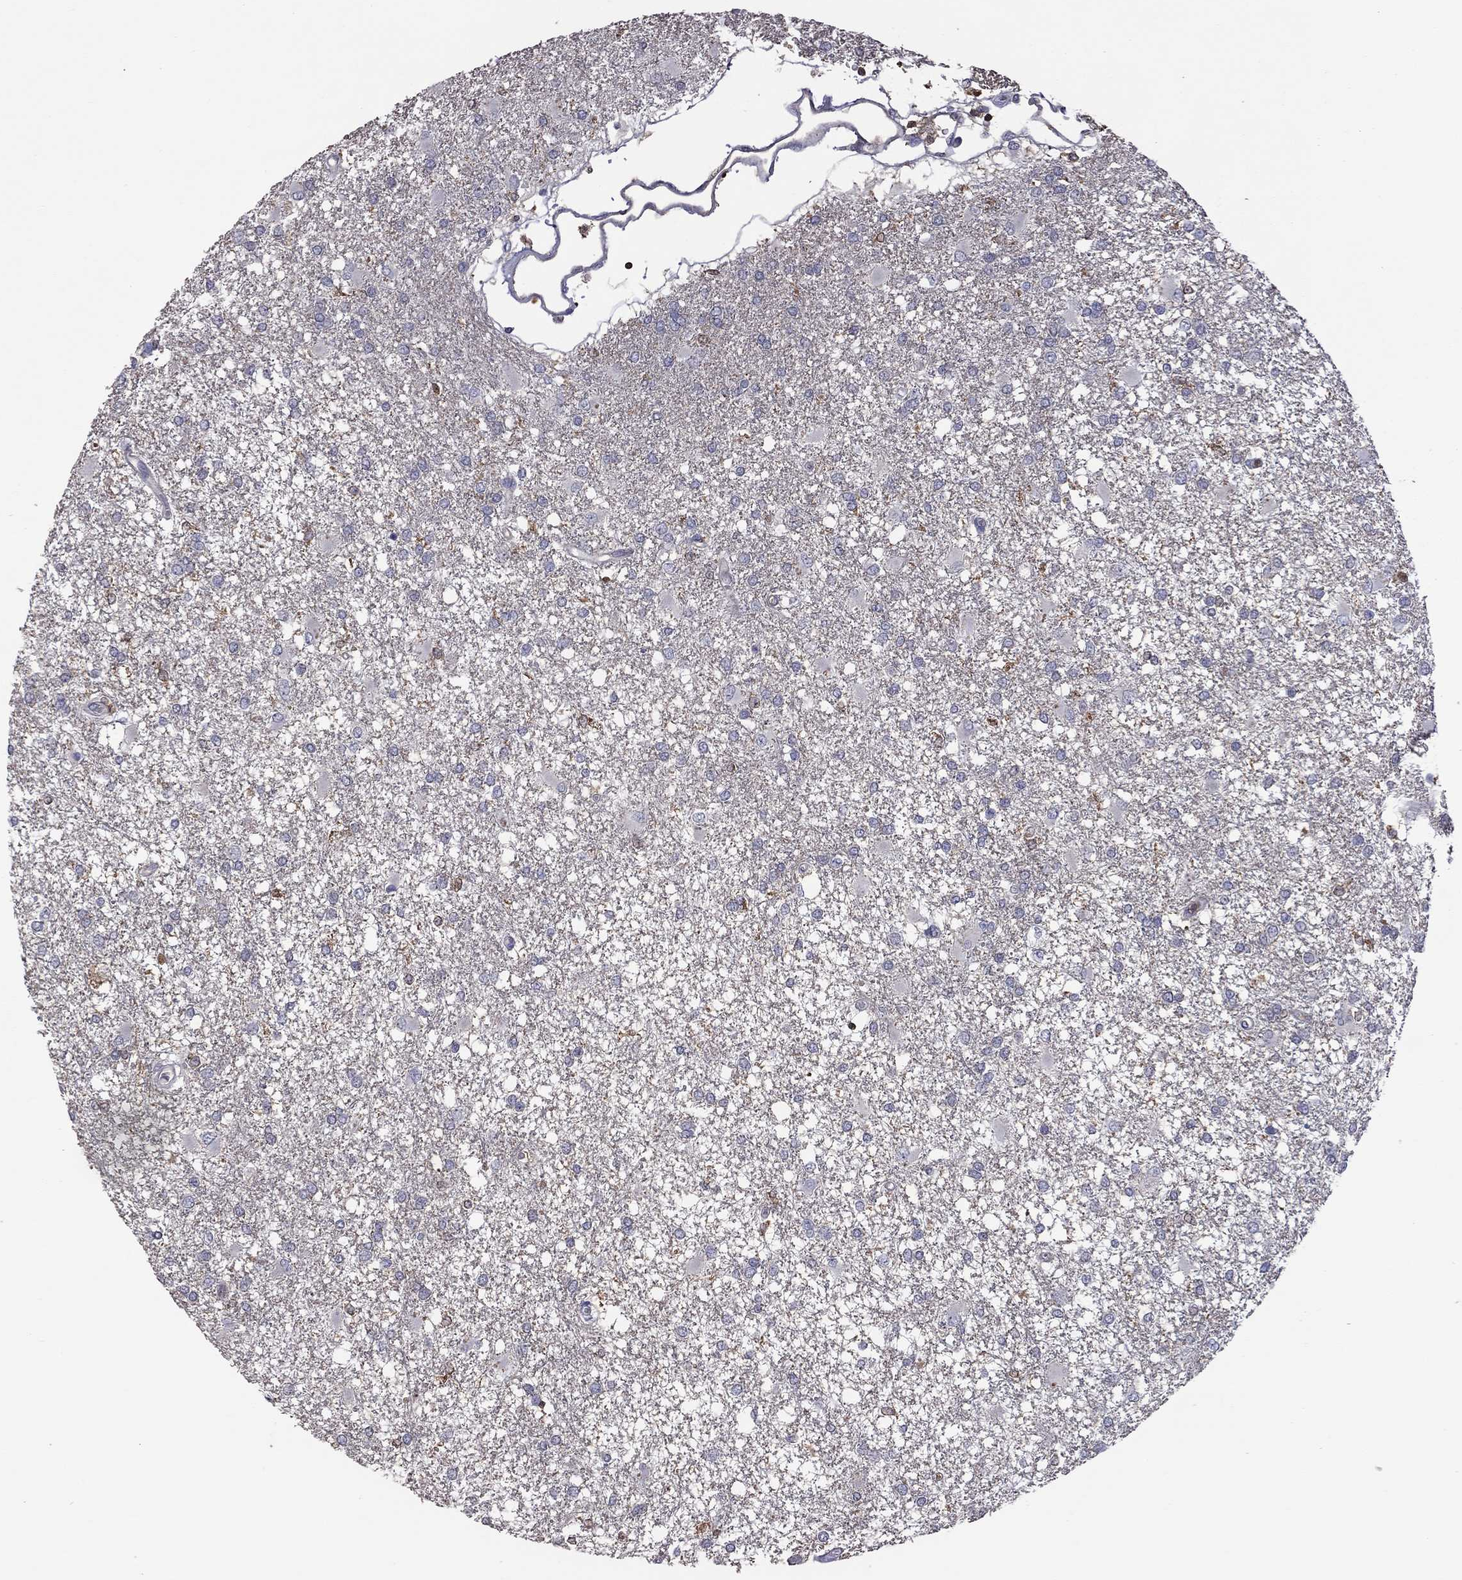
{"staining": {"intensity": "negative", "quantity": "none", "location": "none"}, "tissue": "glioma", "cell_type": "Tumor cells", "image_type": "cancer", "snomed": [{"axis": "morphology", "description": "Glioma, malignant, High grade"}, {"axis": "topography", "description": "Cerebral cortex"}], "caption": "Immunohistochemistry (IHC) of human glioma reveals no staining in tumor cells.", "gene": "IPCEF1", "patient": {"sex": "male", "age": 79}}